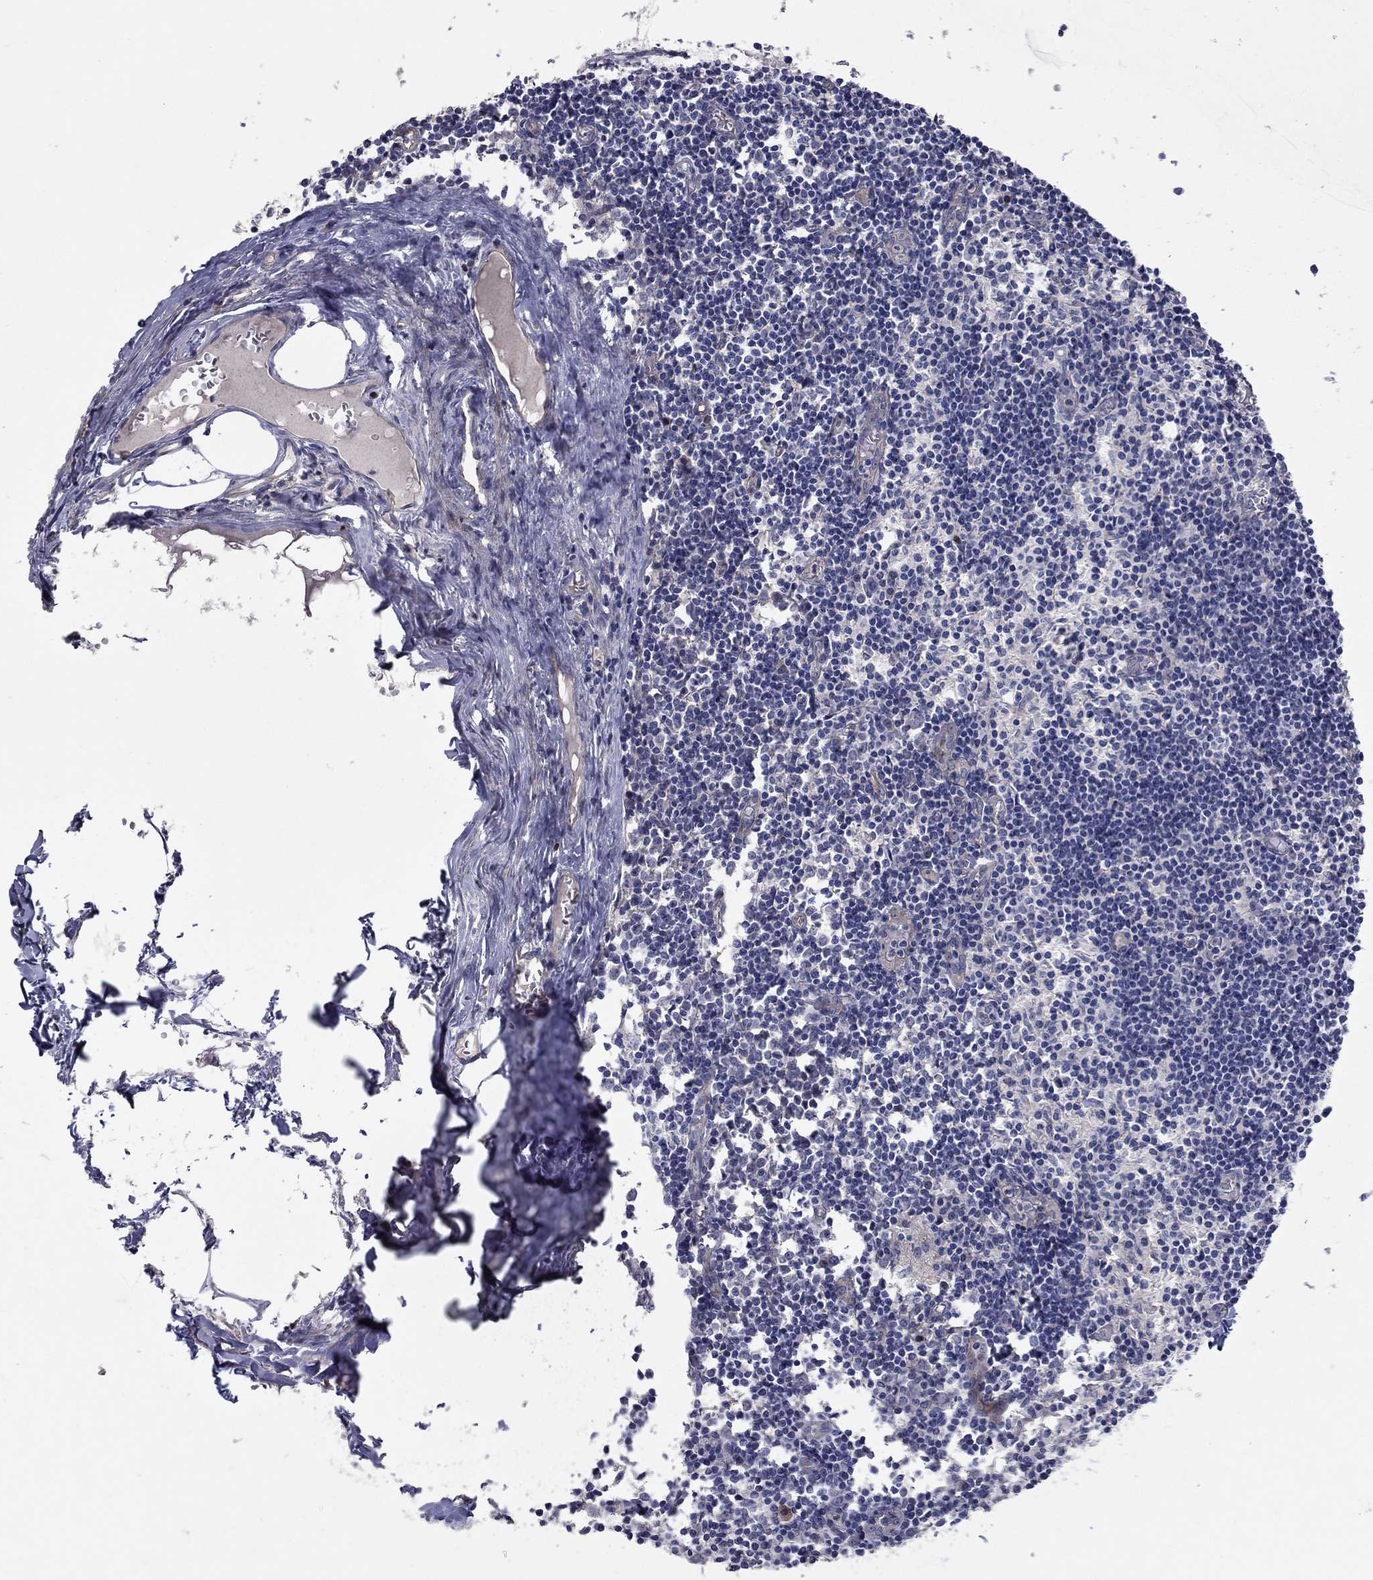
{"staining": {"intensity": "negative", "quantity": "none", "location": "none"}, "tissue": "lymph node", "cell_type": "Germinal center cells", "image_type": "normal", "snomed": [{"axis": "morphology", "description": "Normal tissue, NOS"}, {"axis": "topography", "description": "Lymph node"}], "caption": "IHC image of normal human lymph node stained for a protein (brown), which demonstrates no expression in germinal center cells.", "gene": "SLC7A1", "patient": {"sex": "male", "age": 59}}